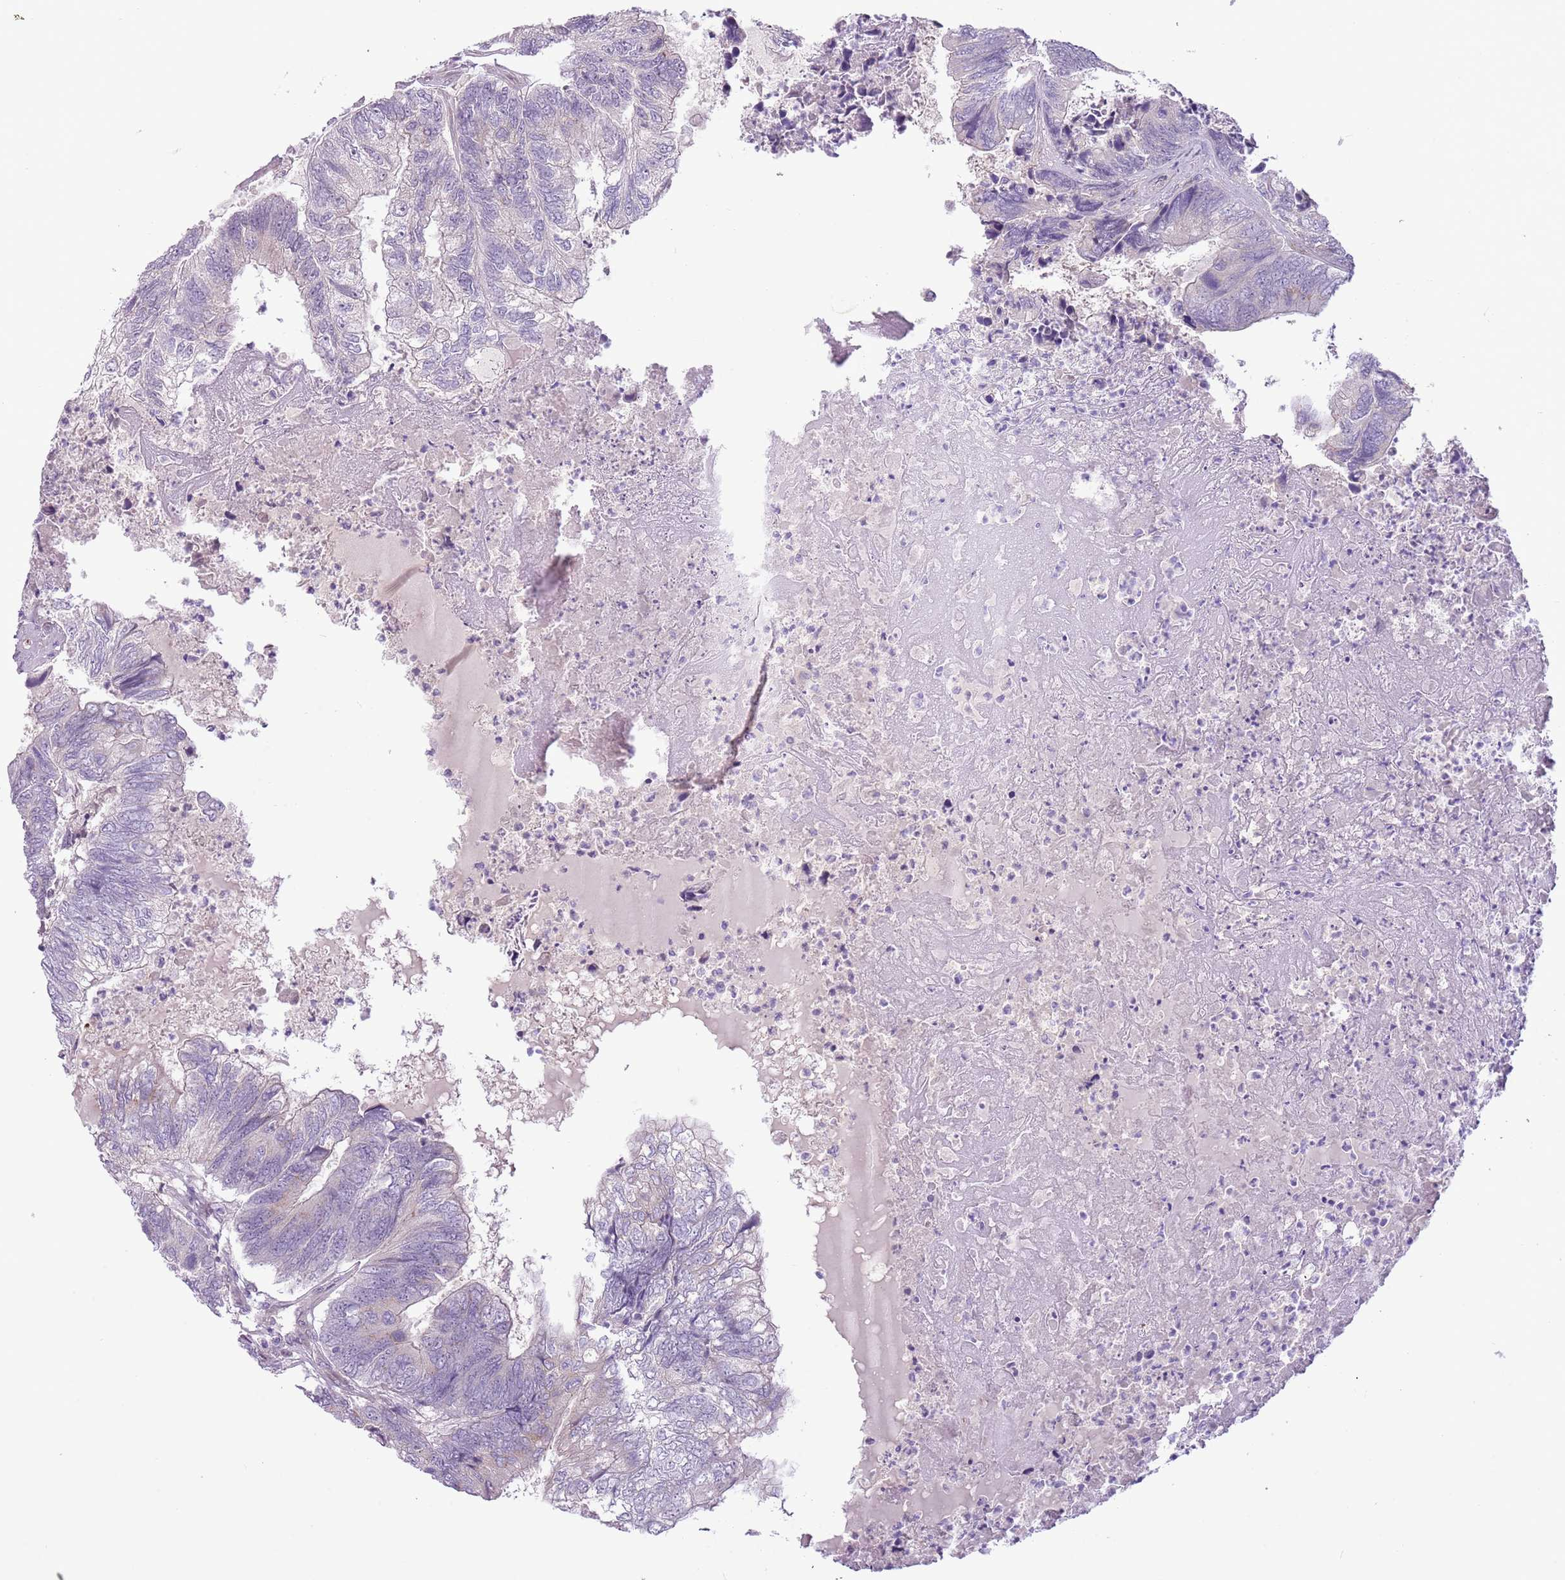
{"staining": {"intensity": "negative", "quantity": "none", "location": "none"}, "tissue": "colorectal cancer", "cell_type": "Tumor cells", "image_type": "cancer", "snomed": [{"axis": "morphology", "description": "Adenocarcinoma, NOS"}, {"axis": "topography", "description": "Colon"}], "caption": "High magnification brightfield microscopy of adenocarcinoma (colorectal) stained with DAB (brown) and counterstained with hematoxylin (blue): tumor cells show no significant staining. Nuclei are stained in blue.", "gene": "MRO", "patient": {"sex": "female", "age": 67}}